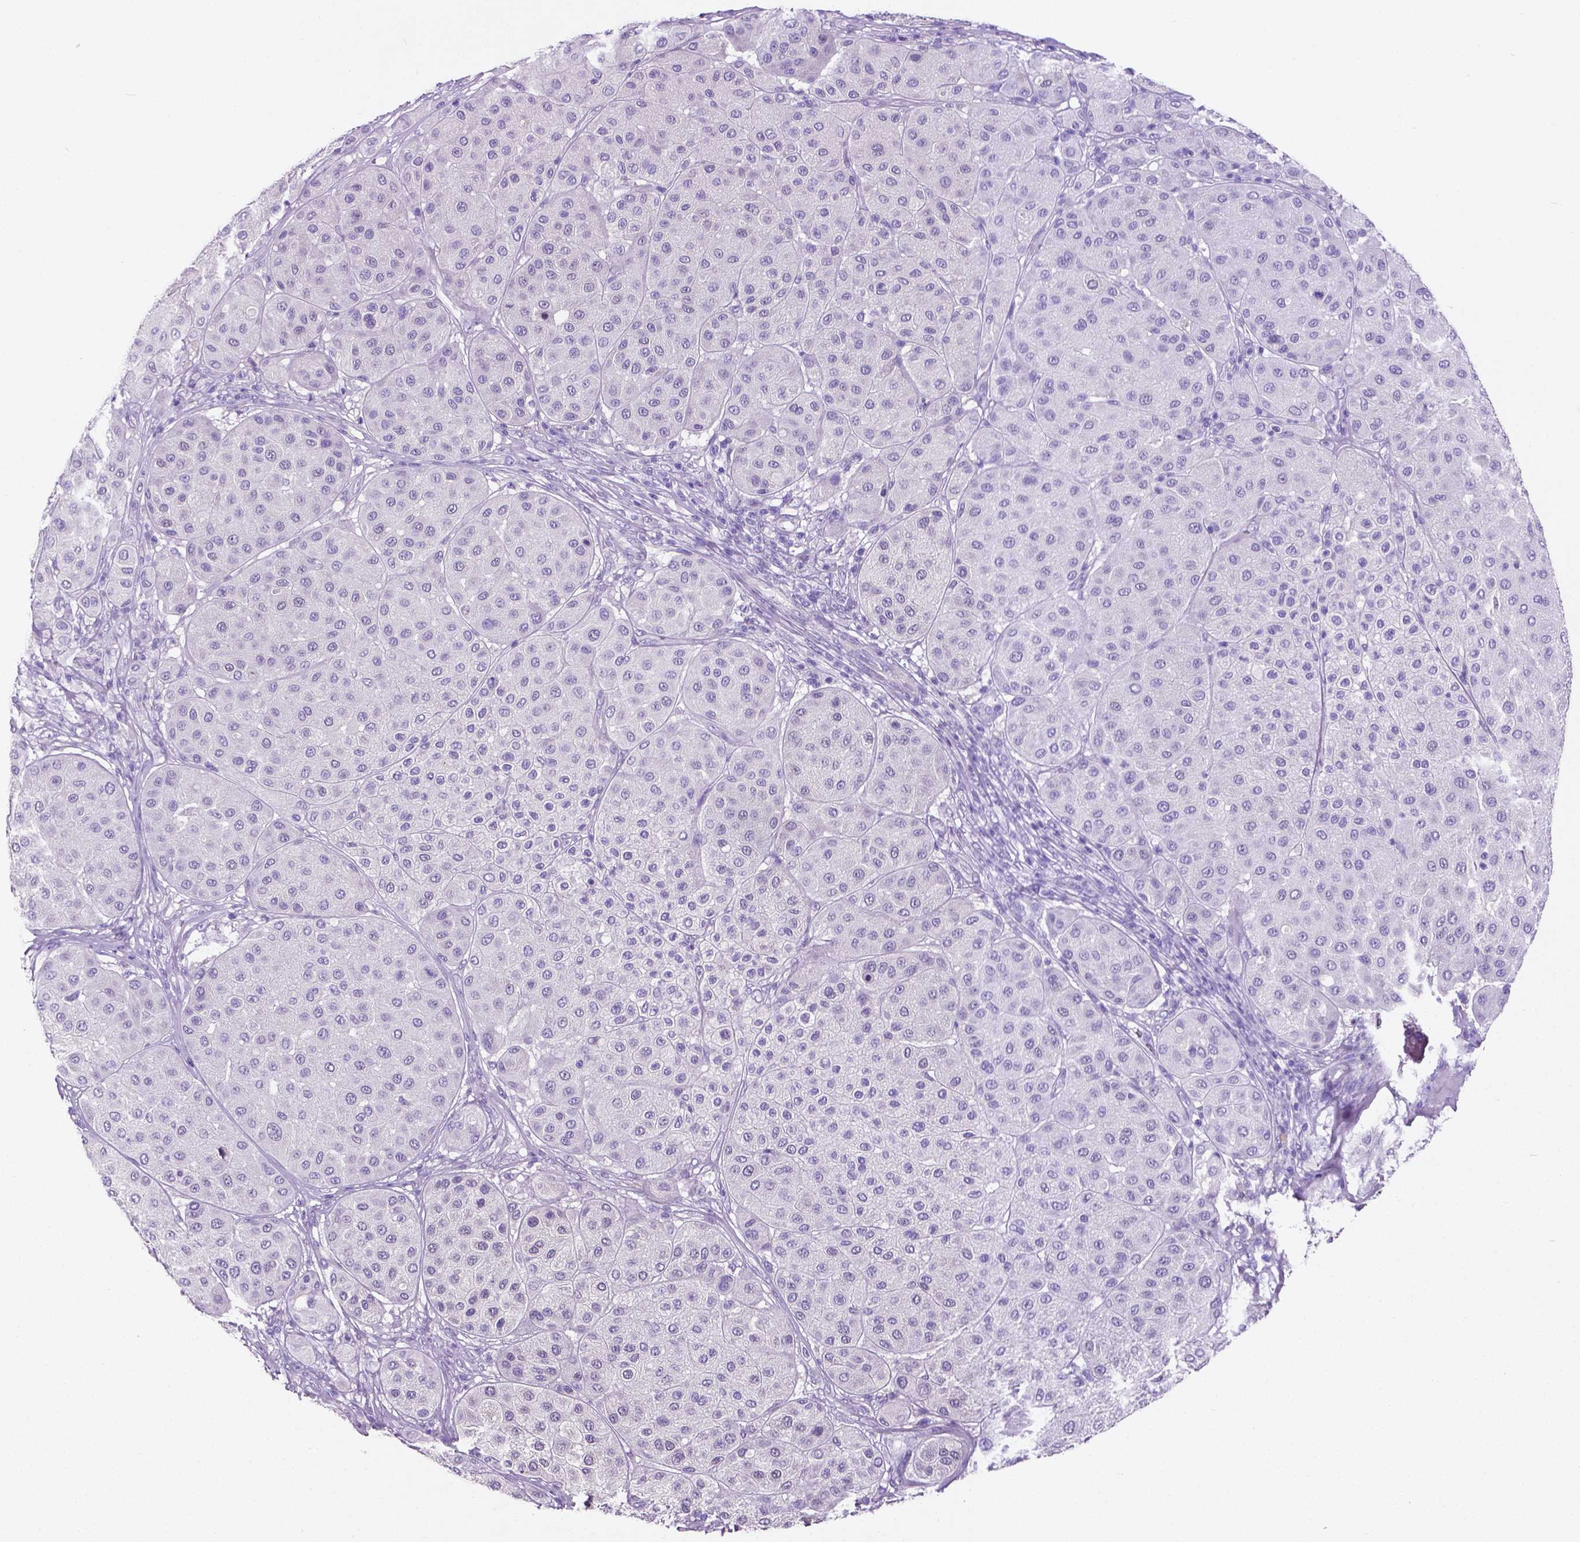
{"staining": {"intensity": "negative", "quantity": "none", "location": "none"}, "tissue": "melanoma", "cell_type": "Tumor cells", "image_type": "cancer", "snomed": [{"axis": "morphology", "description": "Malignant melanoma, Metastatic site"}, {"axis": "topography", "description": "Smooth muscle"}], "caption": "The immunohistochemistry photomicrograph has no significant positivity in tumor cells of malignant melanoma (metastatic site) tissue.", "gene": "SLC22A2", "patient": {"sex": "male", "age": 41}}